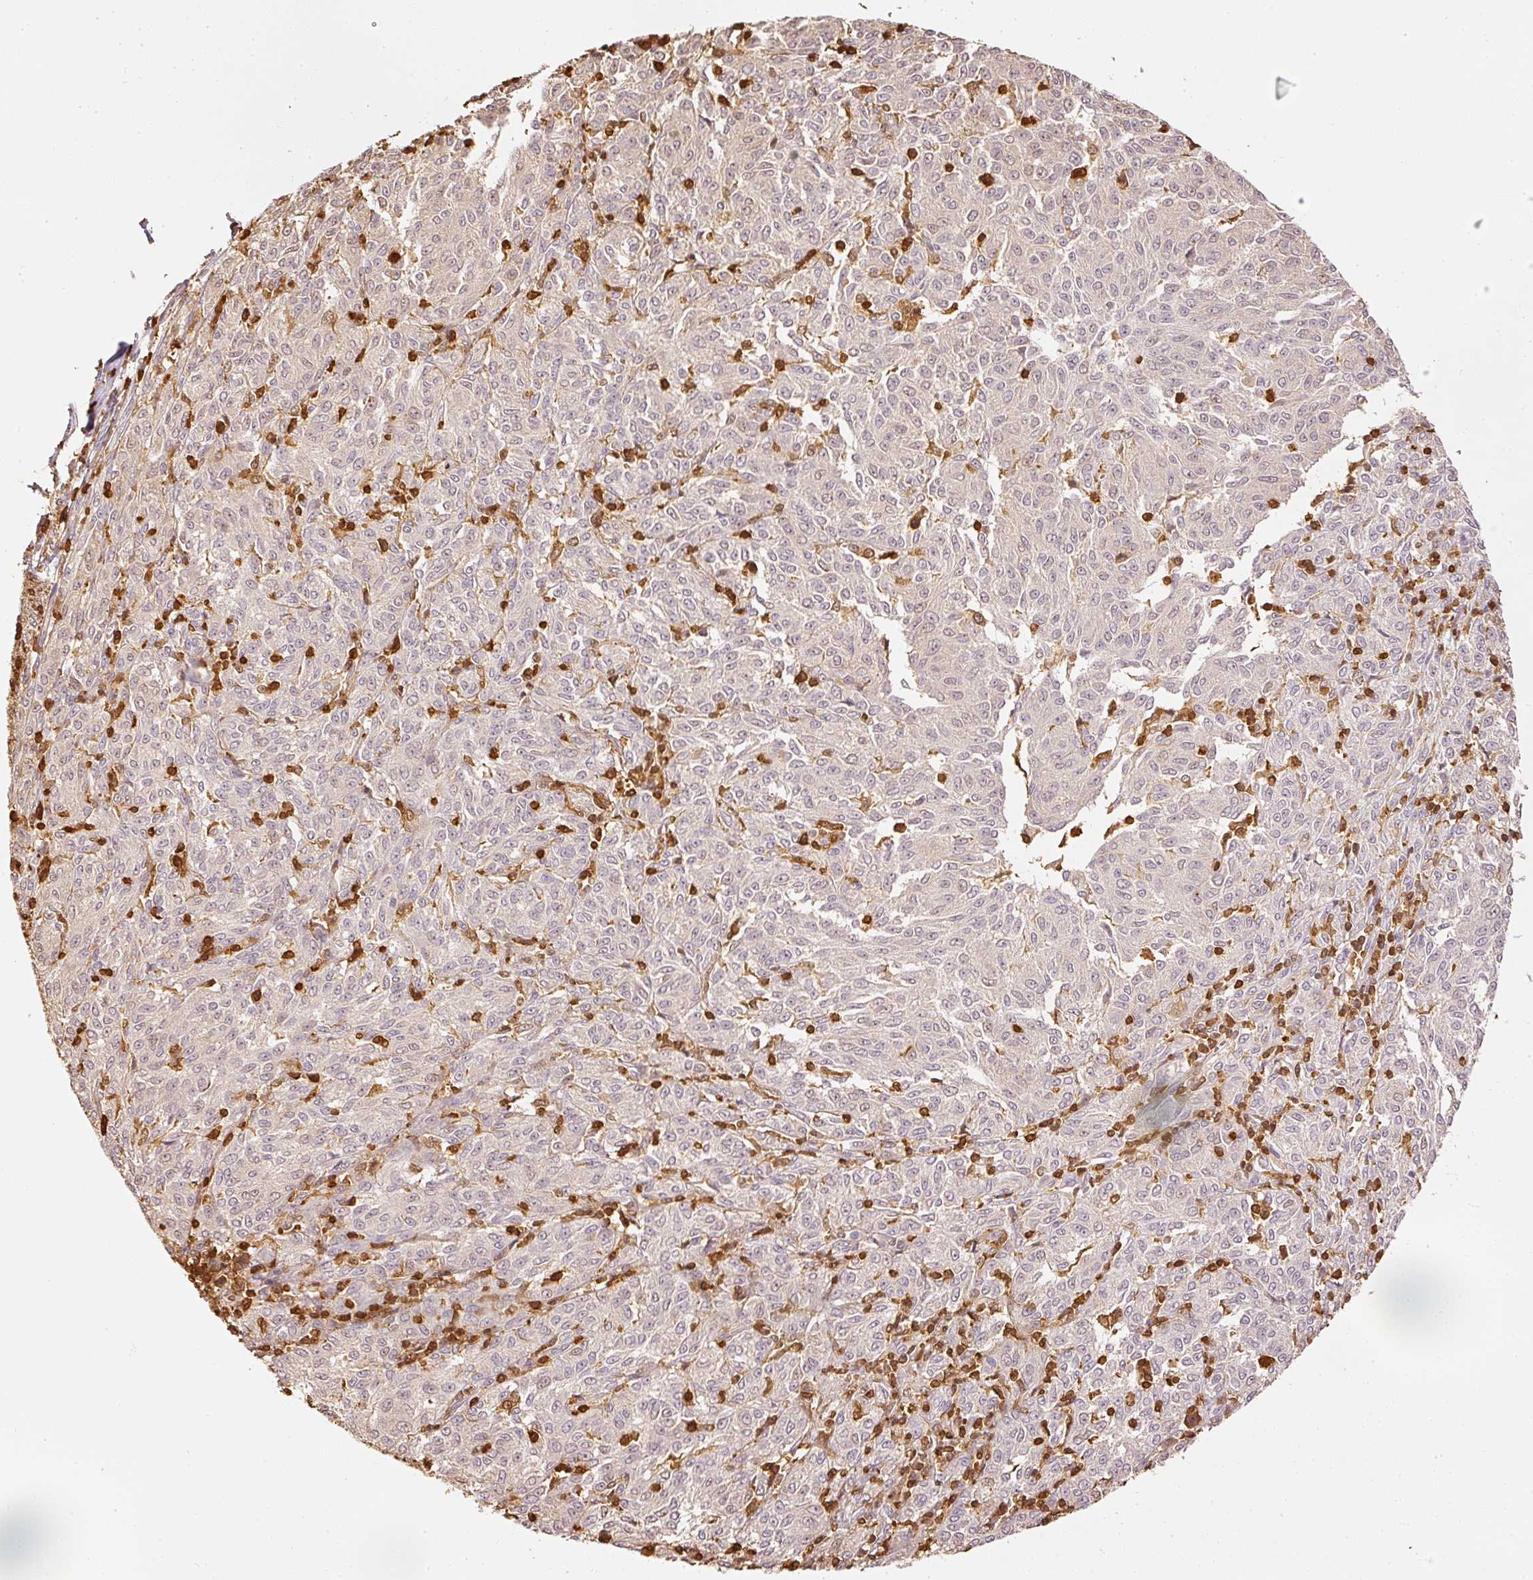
{"staining": {"intensity": "negative", "quantity": "none", "location": "none"}, "tissue": "melanoma", "cell_type": "Tumor cells", "image_type": "cancer", "snomed": [{"axis": "morphology", "description": "Malignant melanoma, NOS"}, {"axis": "topography", "description": "Skin"}], "caption": "Tumor cells show no significant expression in melanoma.", "gene": "PFN1", "patient": {"sex": "female", "age": 72}}